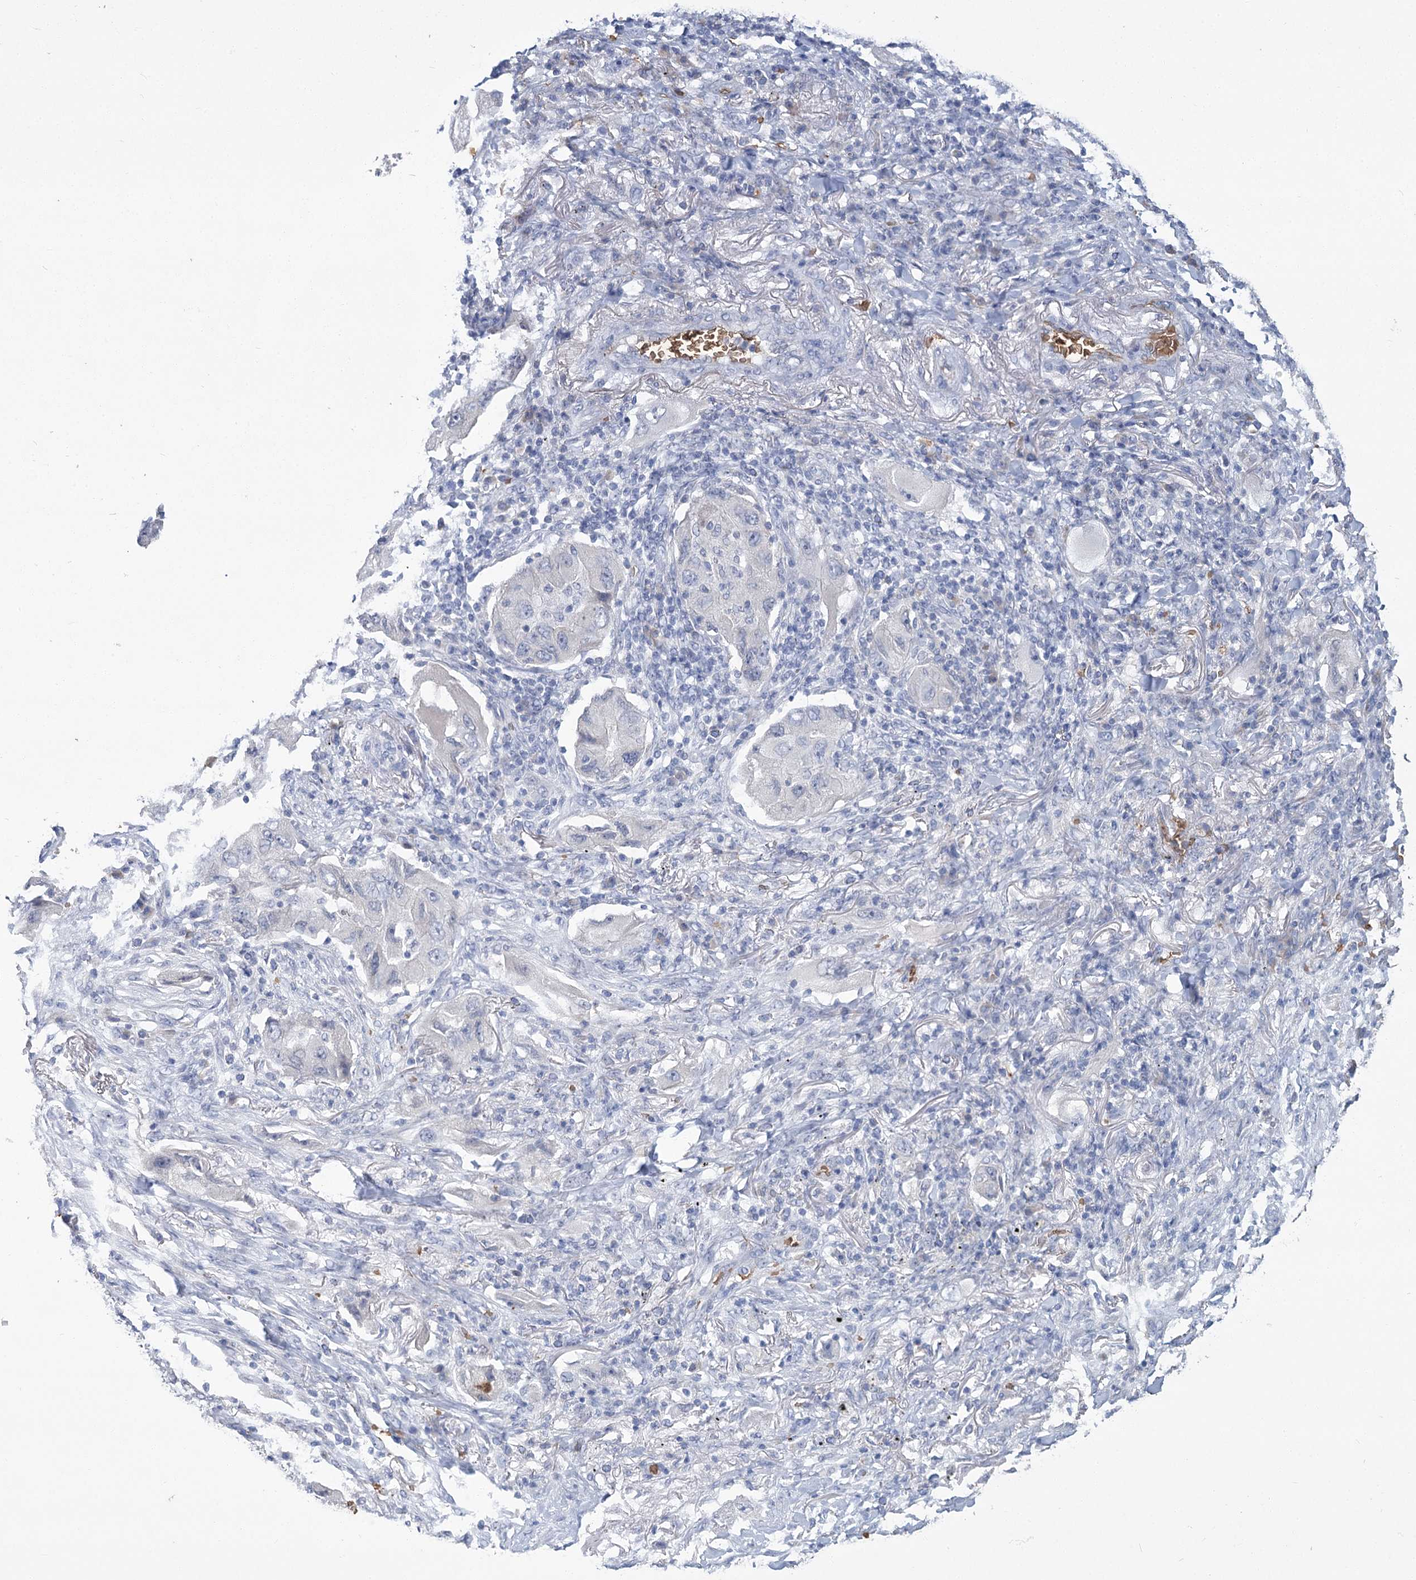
{"staining": {"intensity": "negative", "quantity": "none", "location": "none"}, "tissue": "lung cancer", "cell_type": "Tumor cells", "image_type": "cancer", "snomed": [{"axis": "morphology", "description": "Adenocarcinoma, NOS"}, {"axis": "topography", "description": "Lung"}], "caption": "High magnification brightfield microscopy of lung adenocarcinoma stained with DAB (brown) and counterstained with hematoxylin (blue): tumor cells show no significant expression.", "gene": "HBA1", "patient": {"sex": "female", "age": 65}}